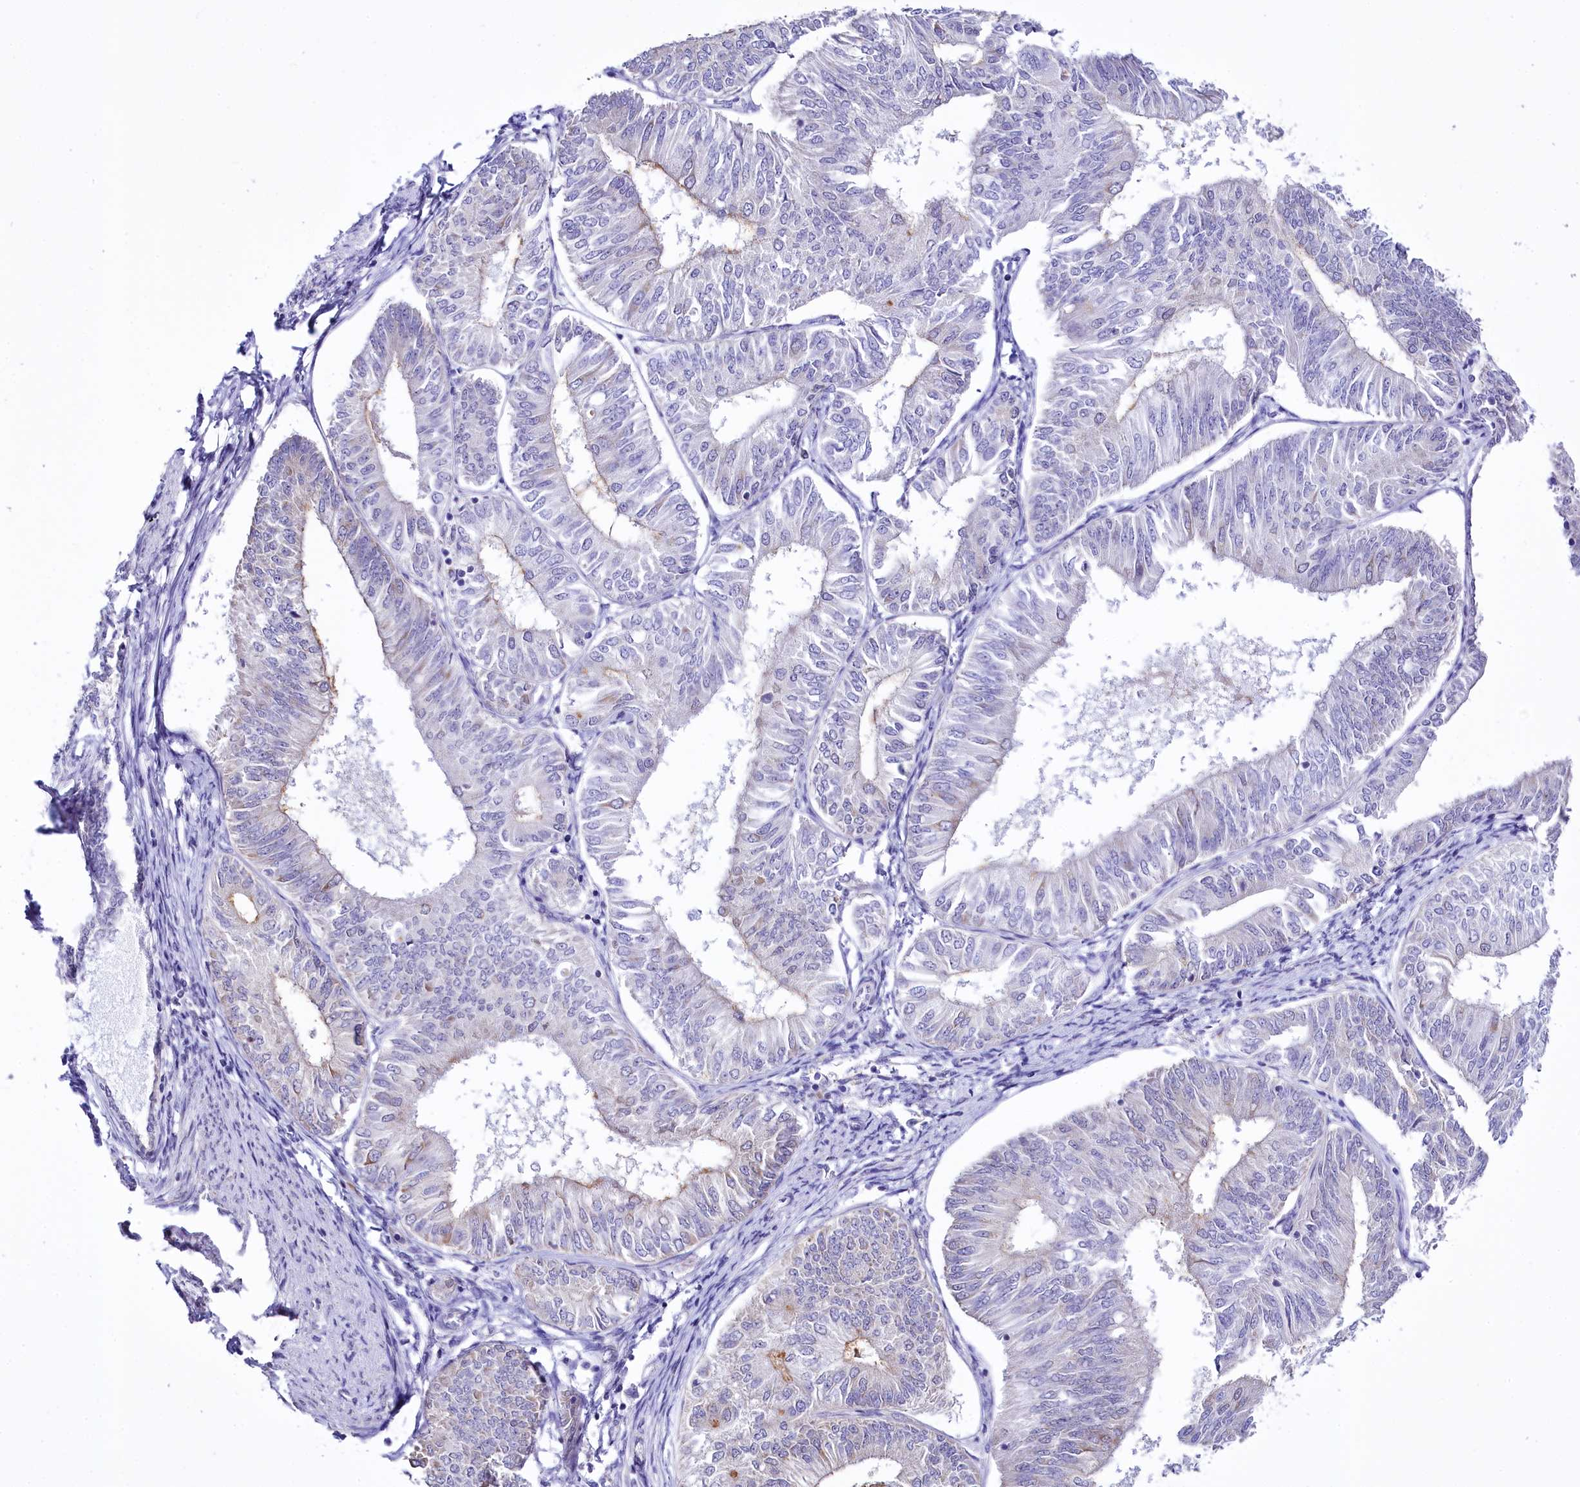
{"staining": {"intensity": "negative", "quantity": "none", "location": "none"}, "tissue": "endometrial cancer", "cell_type": "Tumor cells", "image_type": "cancer", "snomed": [{"axis": "morphology", "description": "Adenocarcinoma, NOS"}, {"axis": "topography", "description": "Endometrium"}], "caption": "Photomicrograph shows no protein positivity in tumor cells of endometrial adenocarcinoma tissue. (DAB (3,3'-diaminobenzidine) immunohistochemistry visualized using brightfield microscopy, high magnification).", "gene": "SPATS2", "patient": {"sex": "female", "age": 58}}